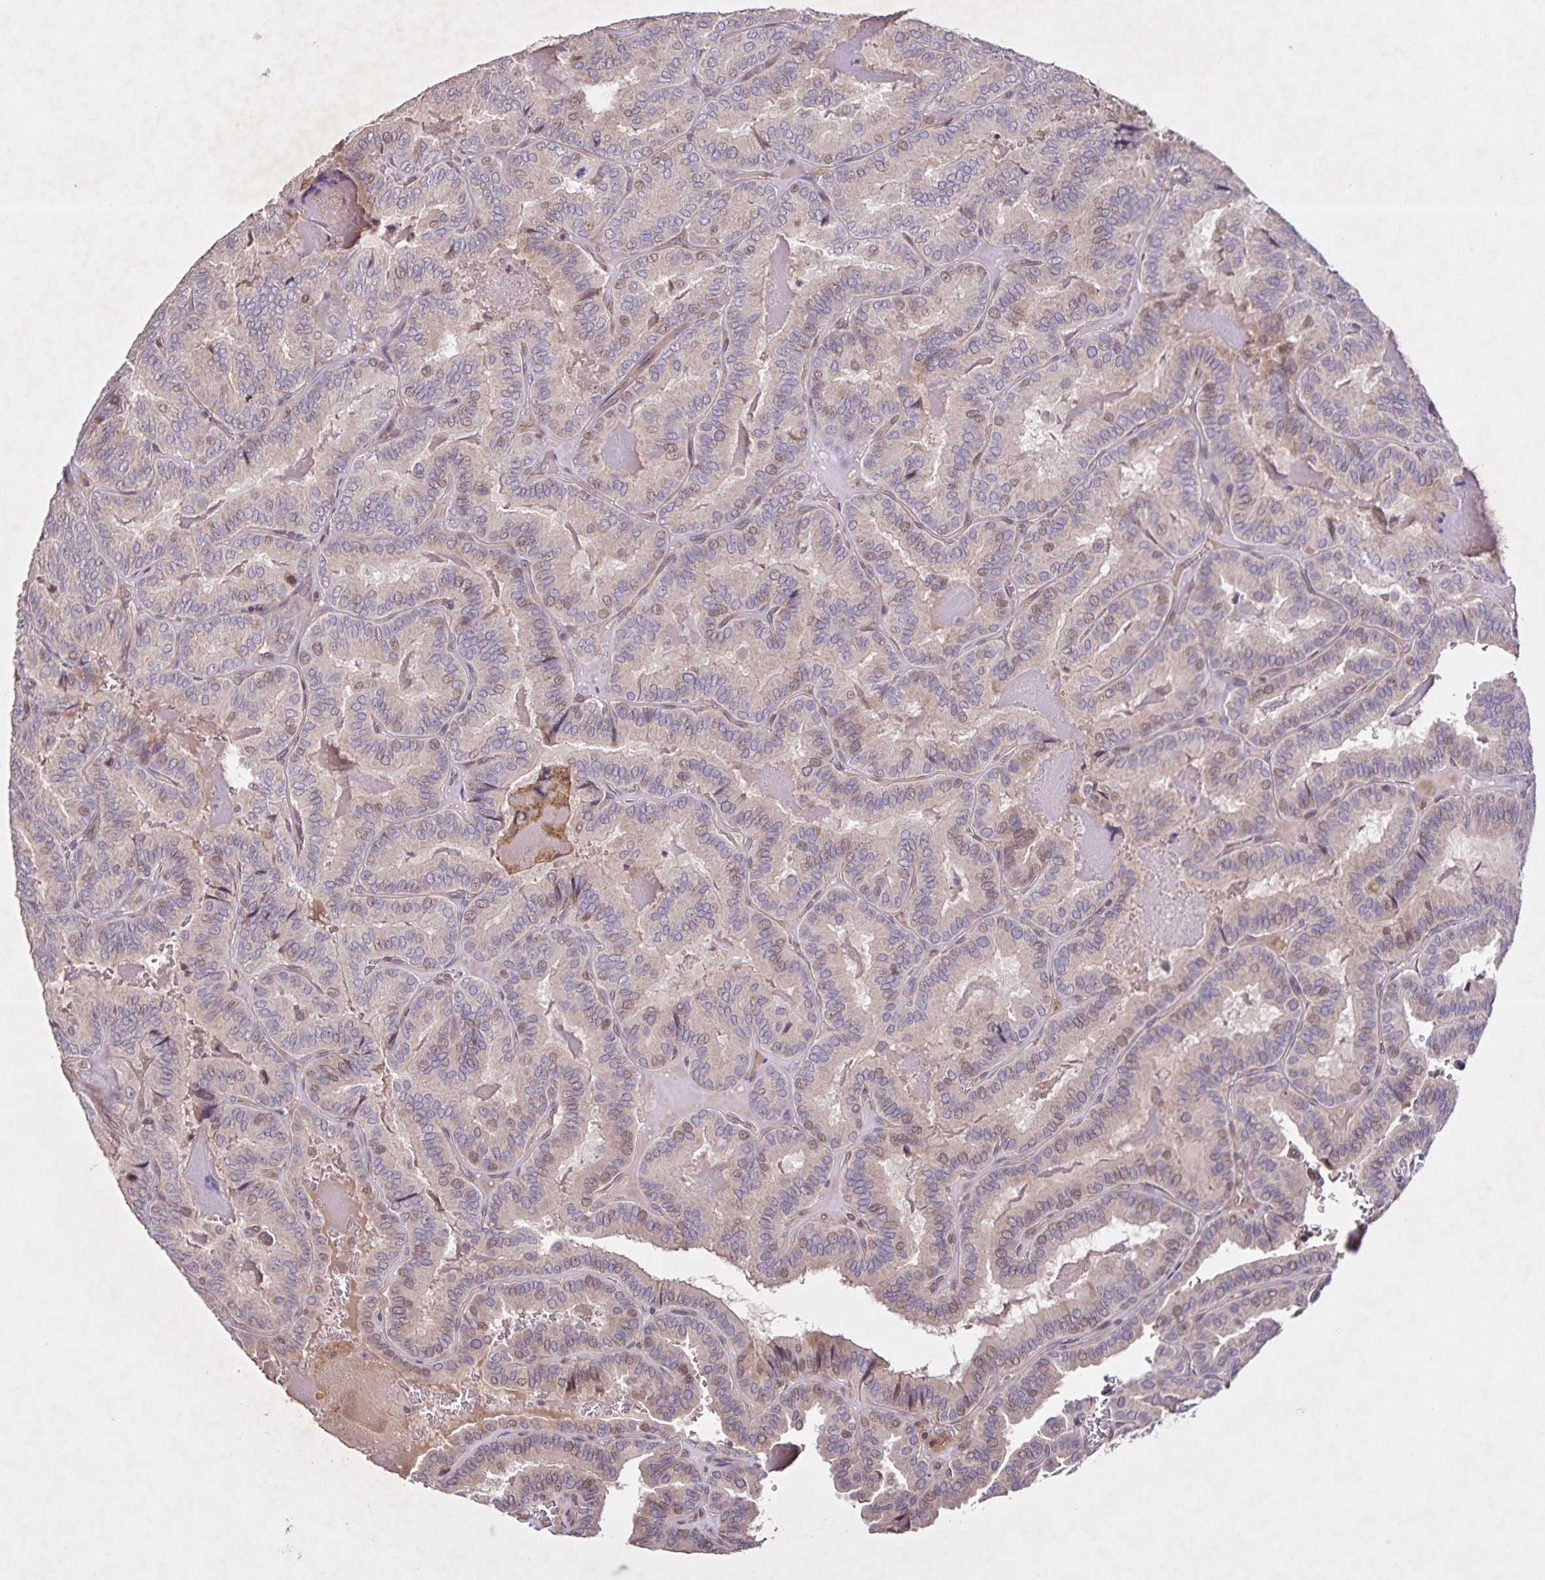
{"staining": {"intensity": "weak", "quantity": "25%-75%", "location": "cytoplasmic/membranous,nuclear"}, "tissue": "thyroid cancer", "cell_type": "Tumor cells", "image_type": "cancer", "snomed": [{"axis": "morphology", "description": "Papillary adenocarcinoma, NOS"}, {"axis": "topography", "description": "Thyroid gland"}], "caption": "Immunohistochemical staining of human papillary adenocarcinoma (thyroid) shows weak cytoplasmic/membranous and nuclear protein staining in about 25%-75% of tumor cells. (Stains: DAB in brown, nuclei in blue, Microscopy: brightfield microscopy at high magnification).", "gene": "GDF2", "patient": {"sex": "female", "age": 75}}